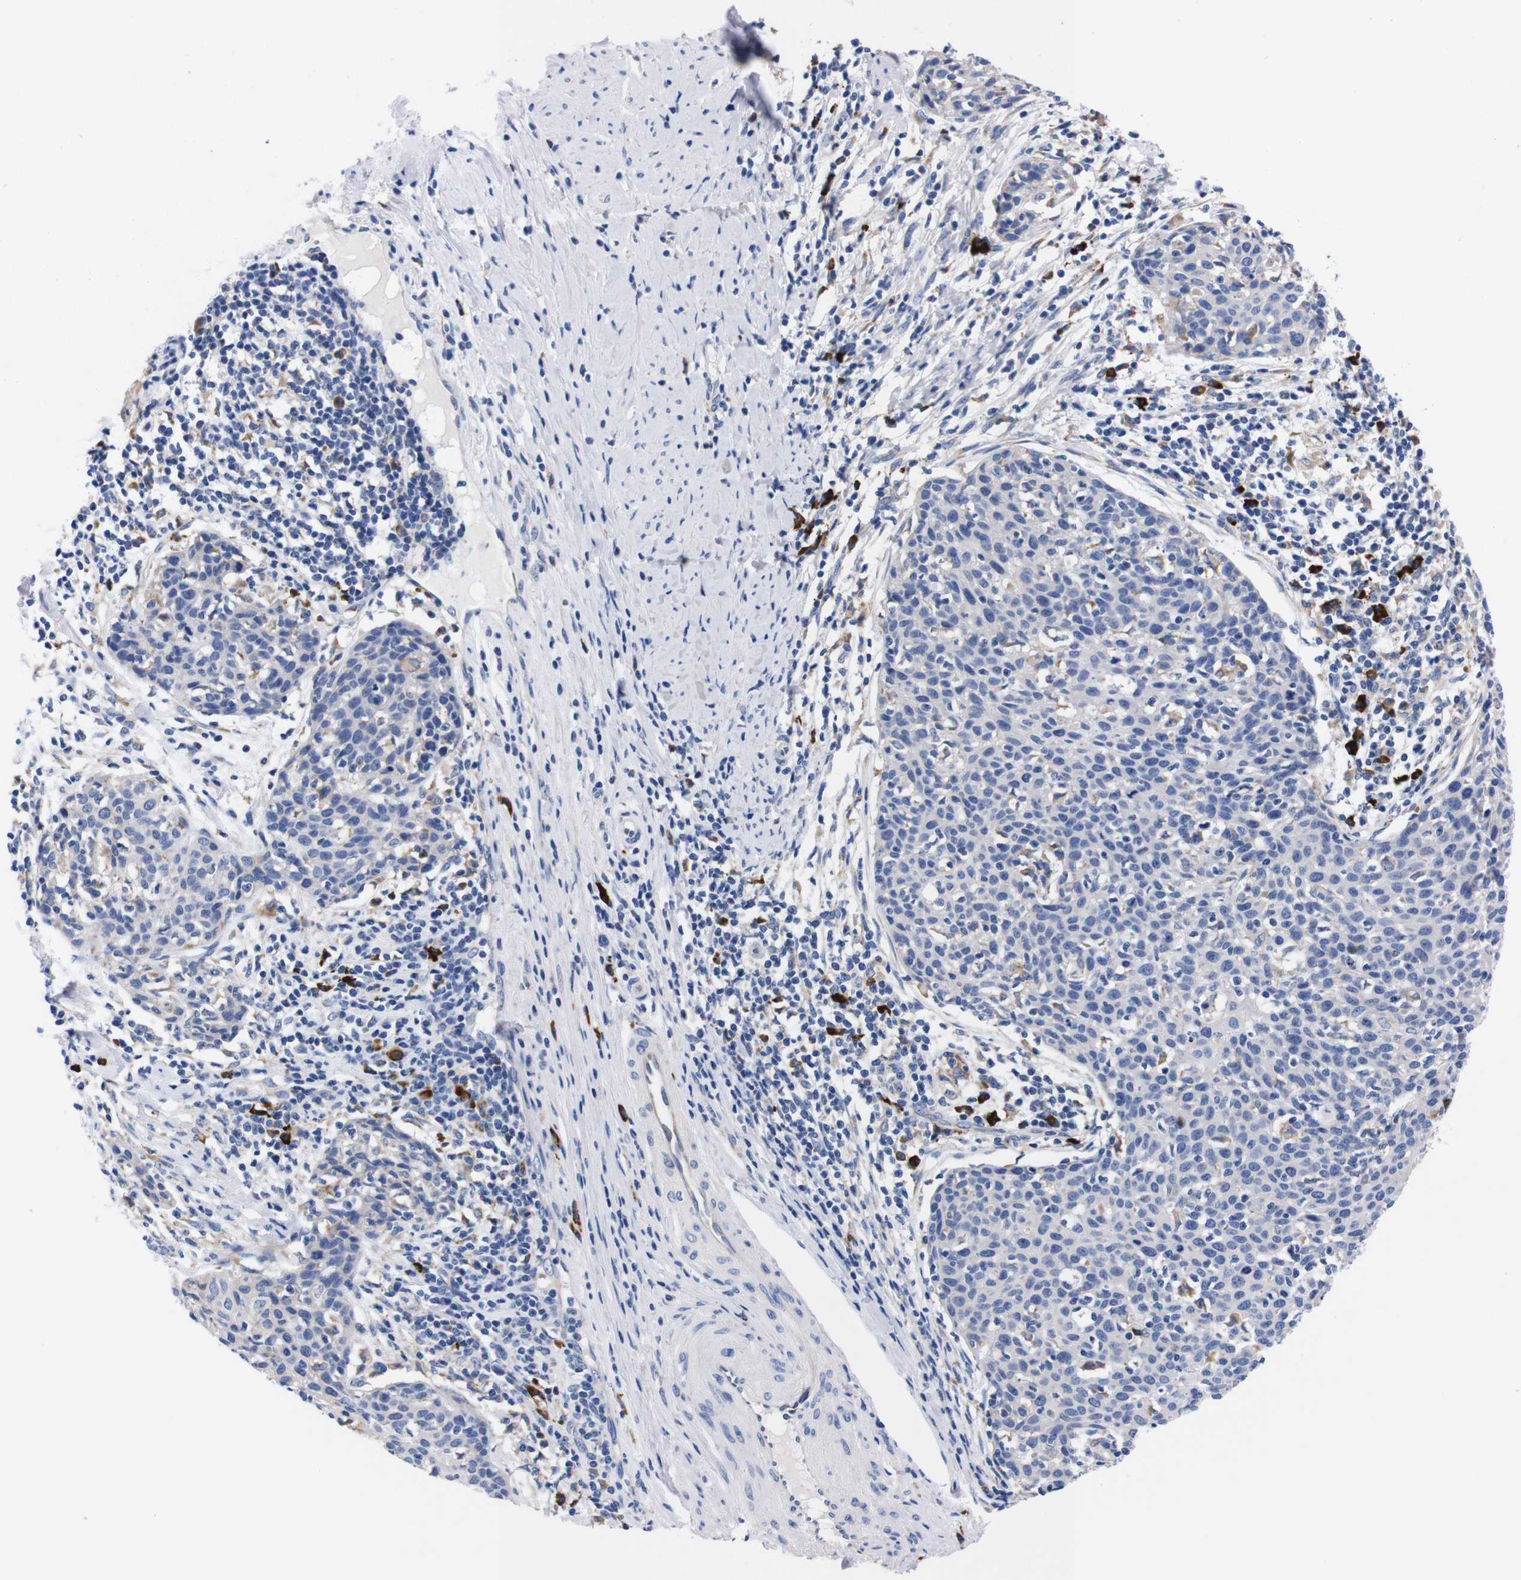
{"staining": {"intensity": "negative", "quantity": "none", "location": "none"}, "tissue": "cervical cancer", "cell_type": "Tumor cells", "image_type": "cancer", "snomed": [{"axis": "morphology", "description": "Squamous cell carcinoma, NOS"}, {"axis": "topography", "description": "Cervix"}], "caption": "Immunohistochemistry photomicrograph of cervical squamous cell carcinoma stained for a protein (brown), which displays no expression in tumor cells.", "gene": "NEBL", "patient": {"sex": "female", "age": 38}}